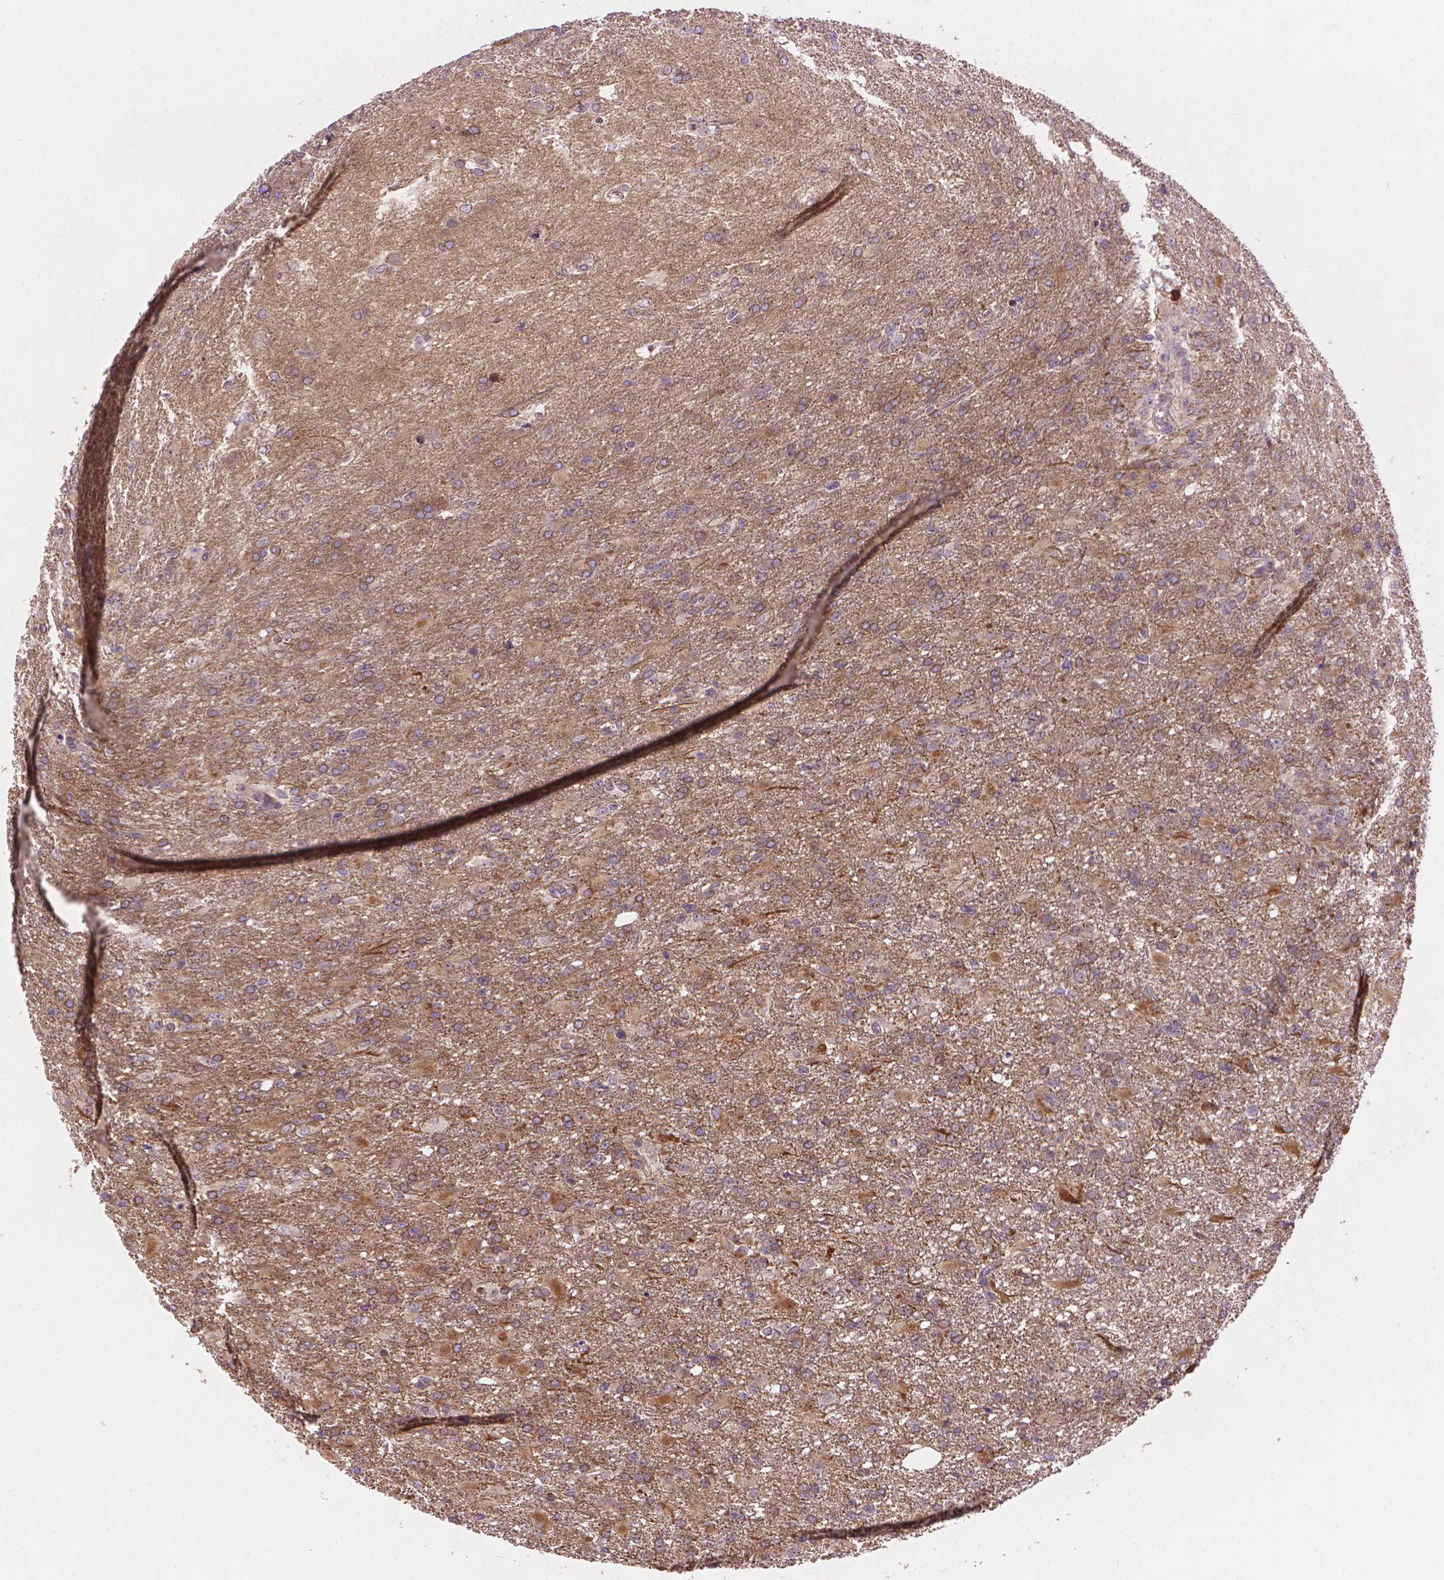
{"staining": {"intensity": "moderate", "quantity": "<25%", "location": "cytoplasmic/membranous"}, "tissue": "glioma", "cell_type": "Tumor cells", "image_type": "cancer", "snomed": [{"axis": "morphology", "description": "Glioma, malignant, High grade"}, {"axis": "topography", "description": "Brain"}], "caption": "Moderate cytoplasmic/membranous protein expression is appreciated in about <25% of tumor cells in malignant glioma (high-grade). Using DAB (3,3'-diaminobenzidine) (brown) and hematoxylin (blue) stains, captured at high magnification using brightfield microscopy.", "gene": "AMMECR1", "patient": {"sex": "male", "age": 68}}